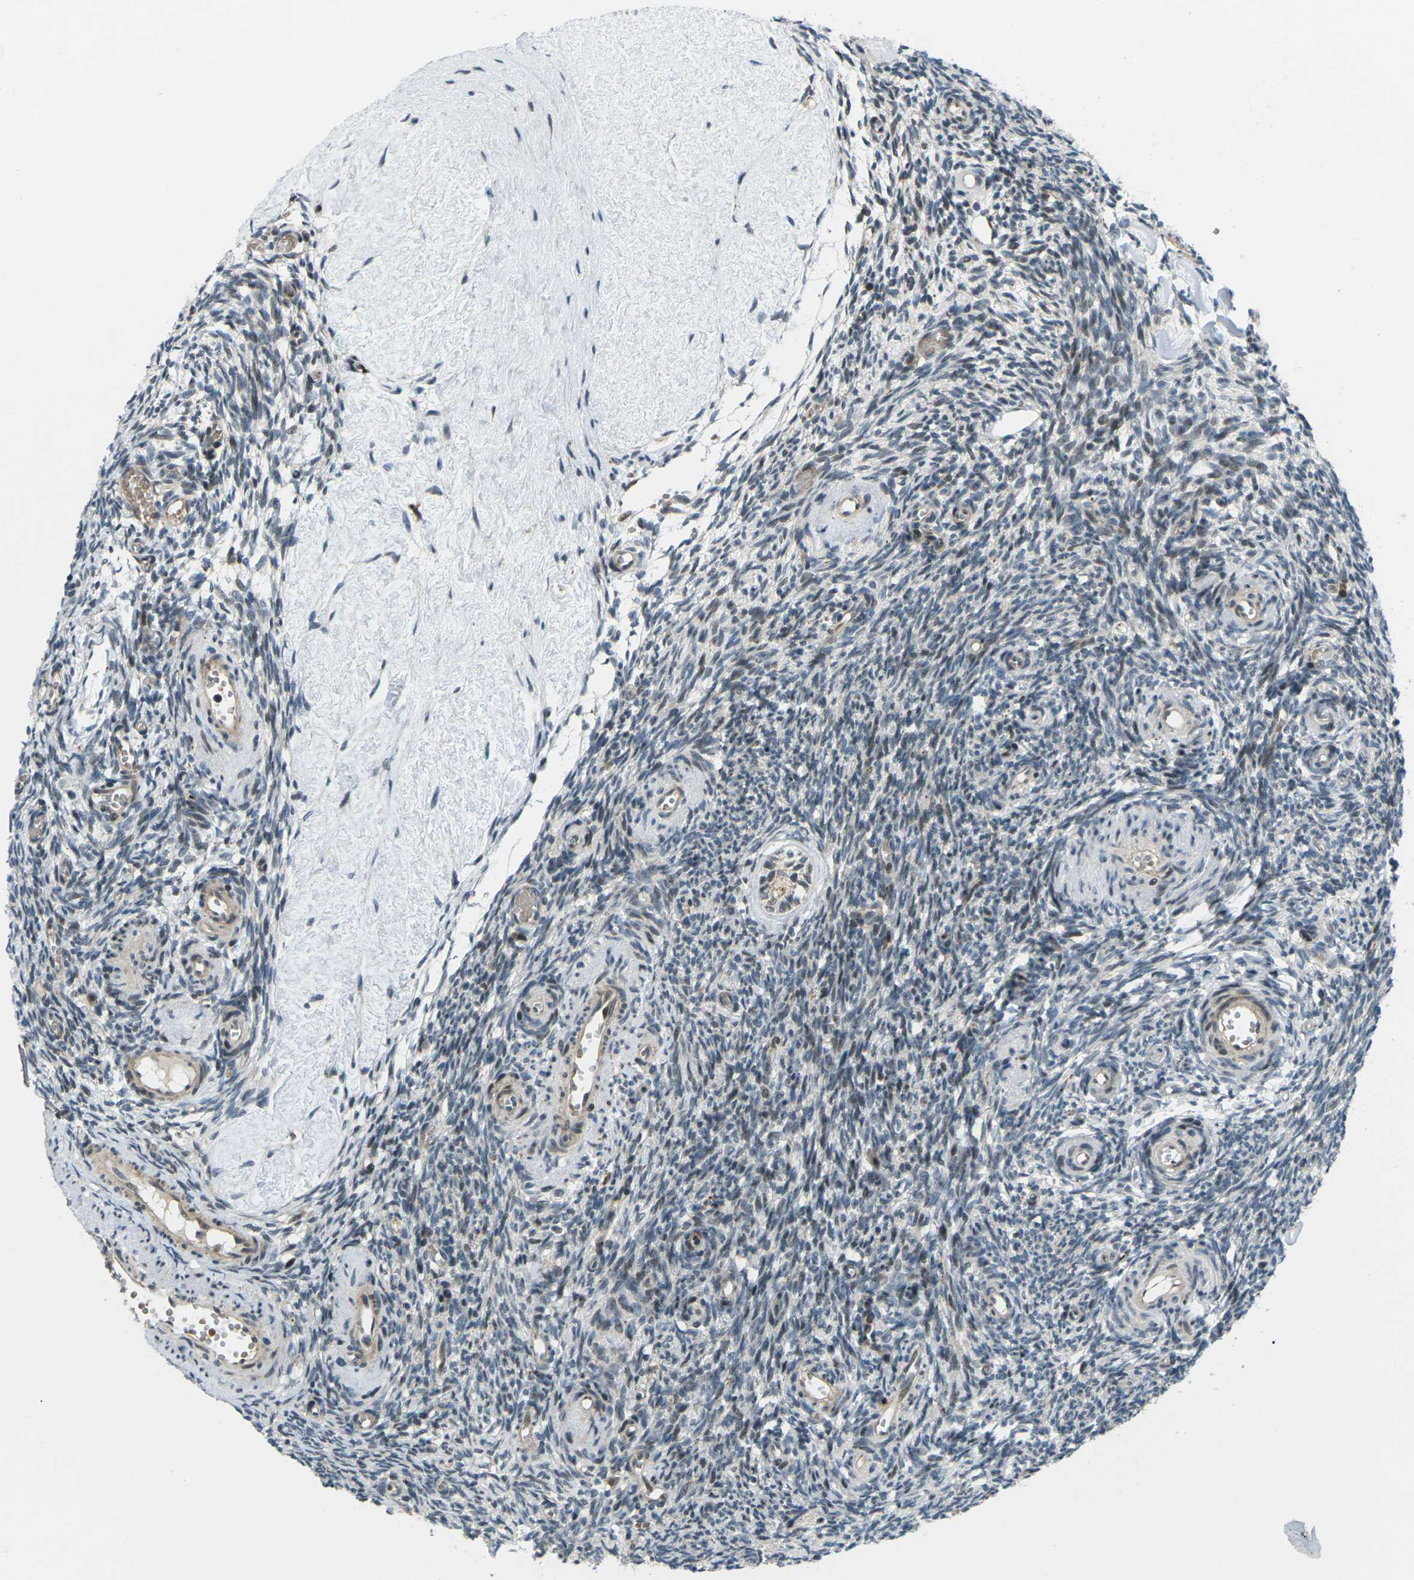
{"staining": {"intensity": "moderate", "quantity": "25%-75%", "location": "nuclear"}, "tissue": "ovary", "cell_type": "Ovarian stroma cells", "image_type": "normal", "snomed": [{"axis": "morphology", "description": "Normal tissue, NOS"}, {"axis": "topography", "description": "Ovary"}], "caption": "A histopathology image showing moderate nuclear positivity in about 25%-75% of ovarian stroma cells in benign ovary, as visualized by brown immunohistochemical staining.", "gene": "UBE2S", "patient": {"sex": "female", "age": 35}}